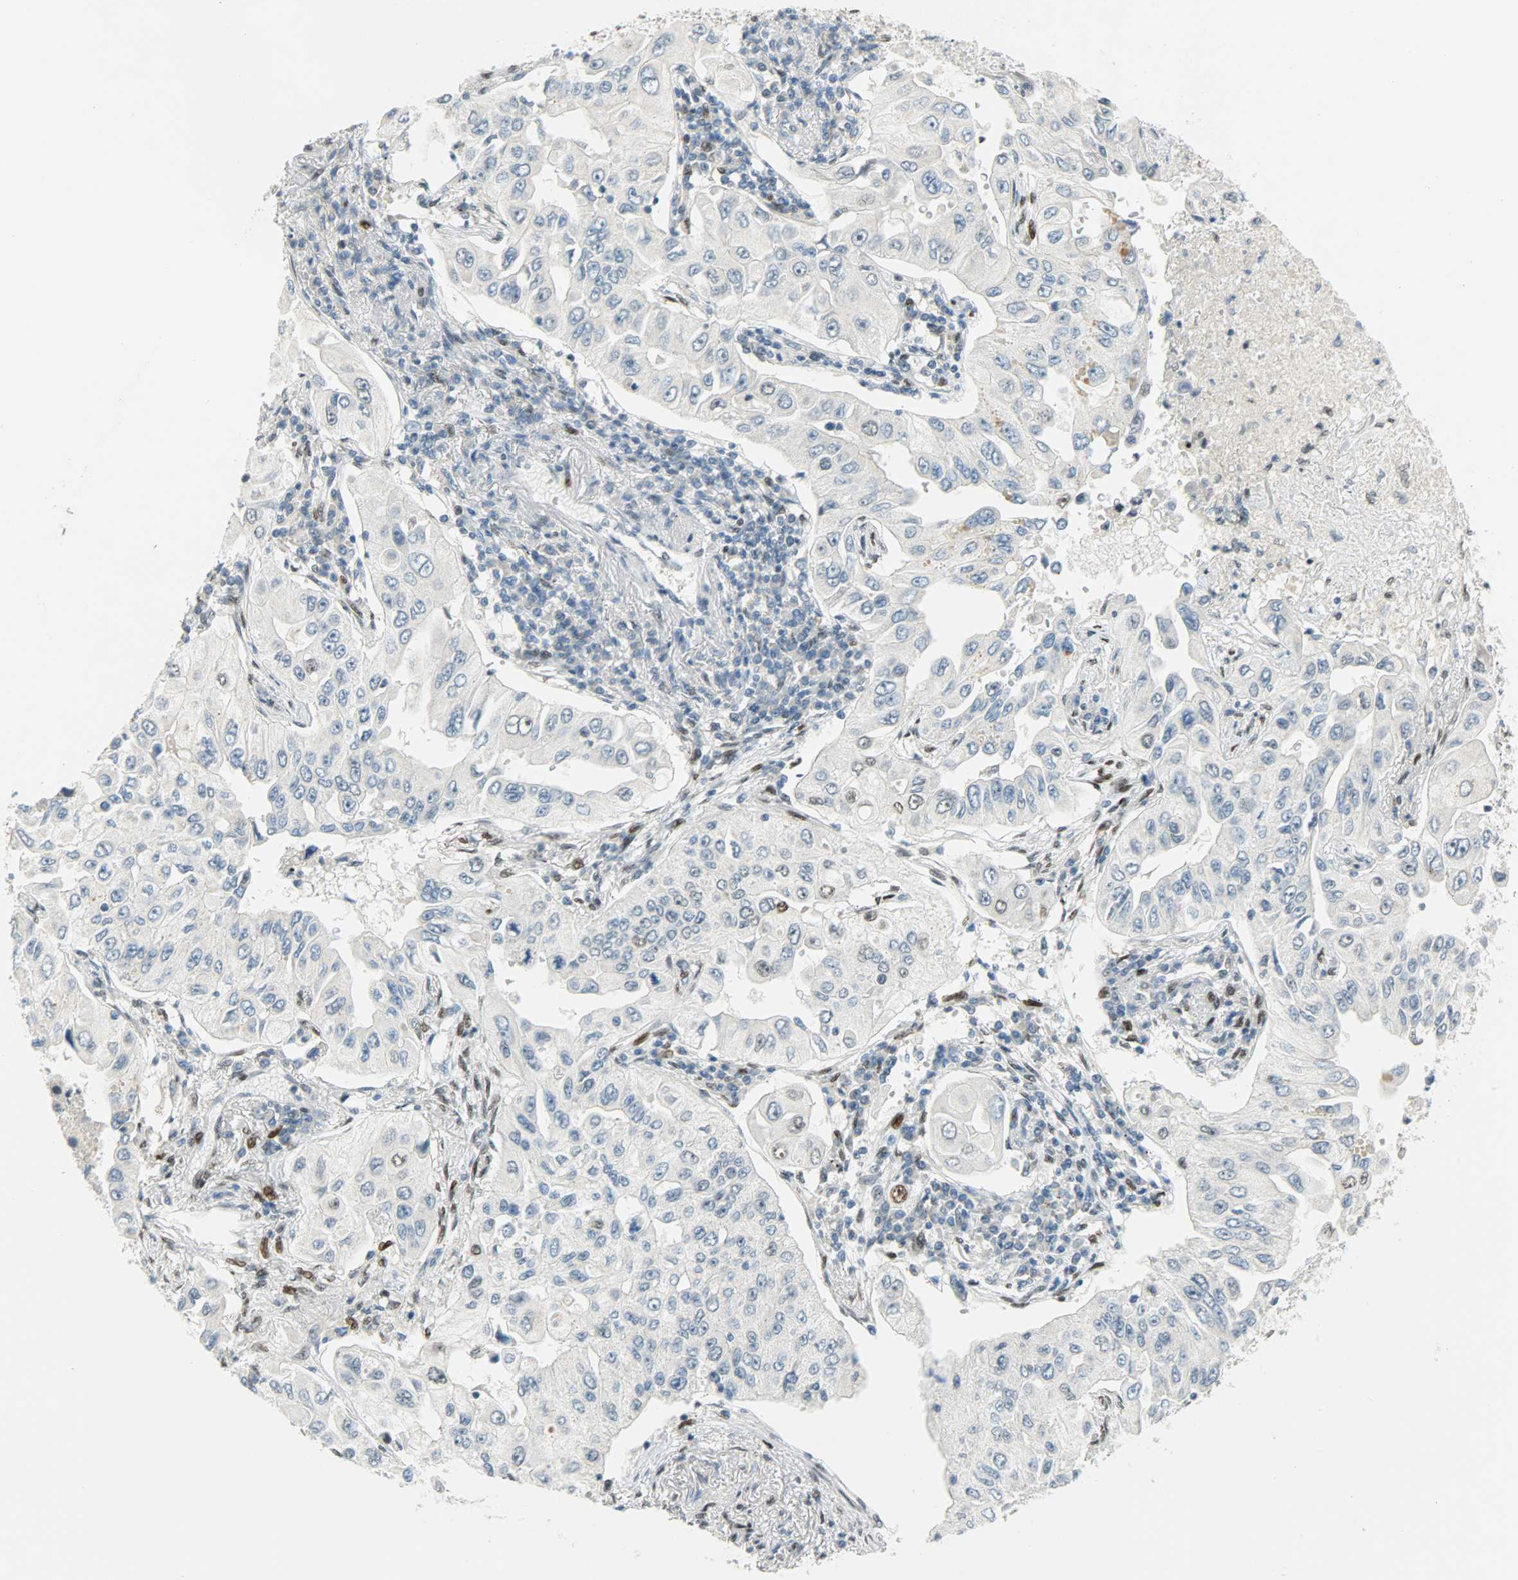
{"staining": {"intensity": "negative", "quantity": "none", "location": "none"}, "tissue": "lung cancer", "cell_type": "Tumor cells", "image_type": "cancer", "snomed": [{"axis": "morphology", "description": "Adenocarcinoma, NOS"}, {"axis": "topography", "description": "Lung"}], "caption": "High magnification brightfield microscopy of lung adenocarcinoma stained with DAB (brown) and counterstained with hematoxylin (blue): tumor cells show no significant expression. (Stains: DAB immunohistochemistry (IHC) with hematoxylin counter stain, Microscopy: brightfield microscopy at high magnification).", "gene": "JUNB", "patient": {"sex": "male", "age": 84}}